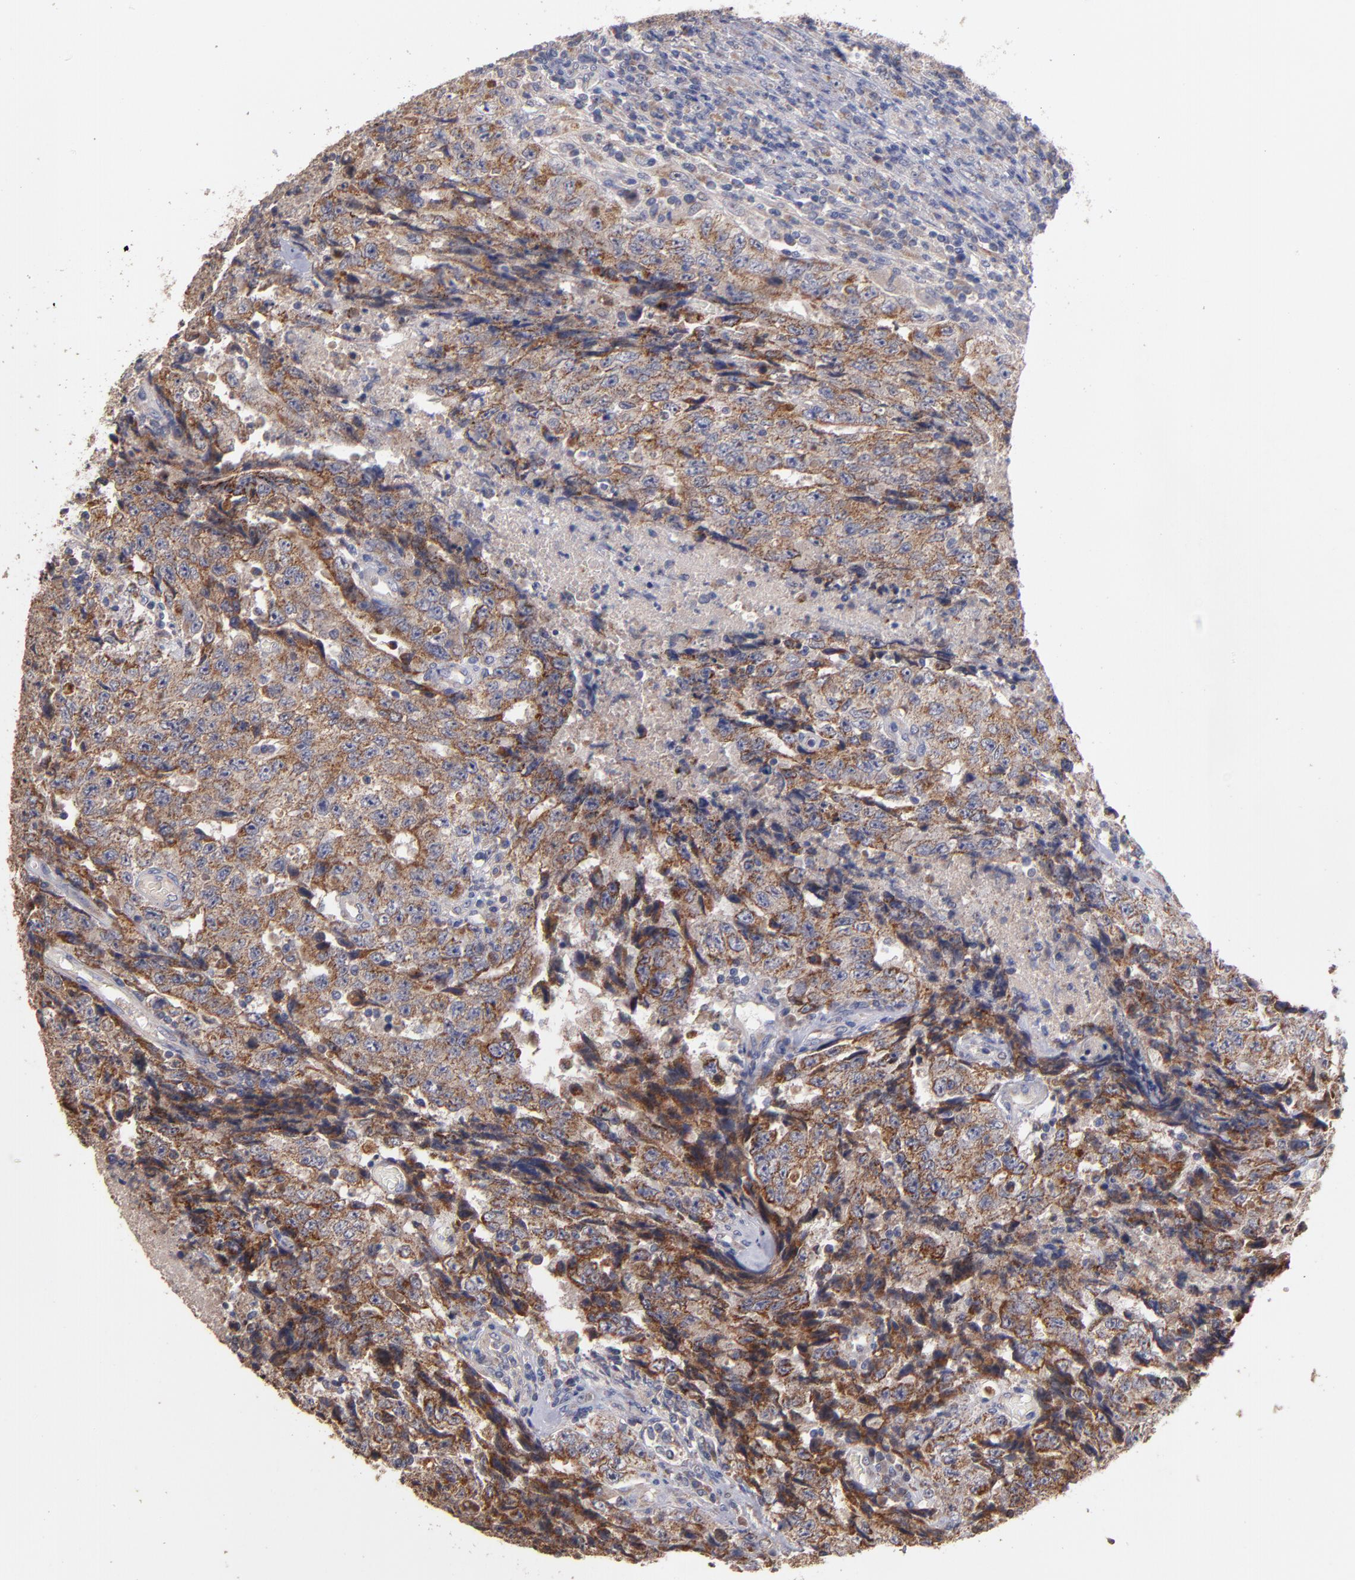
{"staining": {"intensity": "moderate", "quantity": ">75%", "location": "cytoplasmic/membranous"}, "tissue": "testis cancer", "cell_type": "Tumor cells", "image_type": "cancer", "snomed": [{"axis": "morphology", "description": "Necrosis, NOS"}, {"axis": "morphology", "description": "Carcinoma, Embryonal, NOS"}, {"axis": "topography", "description": "Testis"}], "caption": "Immunohistochemistry (IHC) (DAB) staining of embryonal carcinoma (testis) reveals moderate cytoplasmic/membranous protein staining in about >75% of tumor cells.", "gene": "DIABLO", "patient": {"sex": "male", "age": 19}}